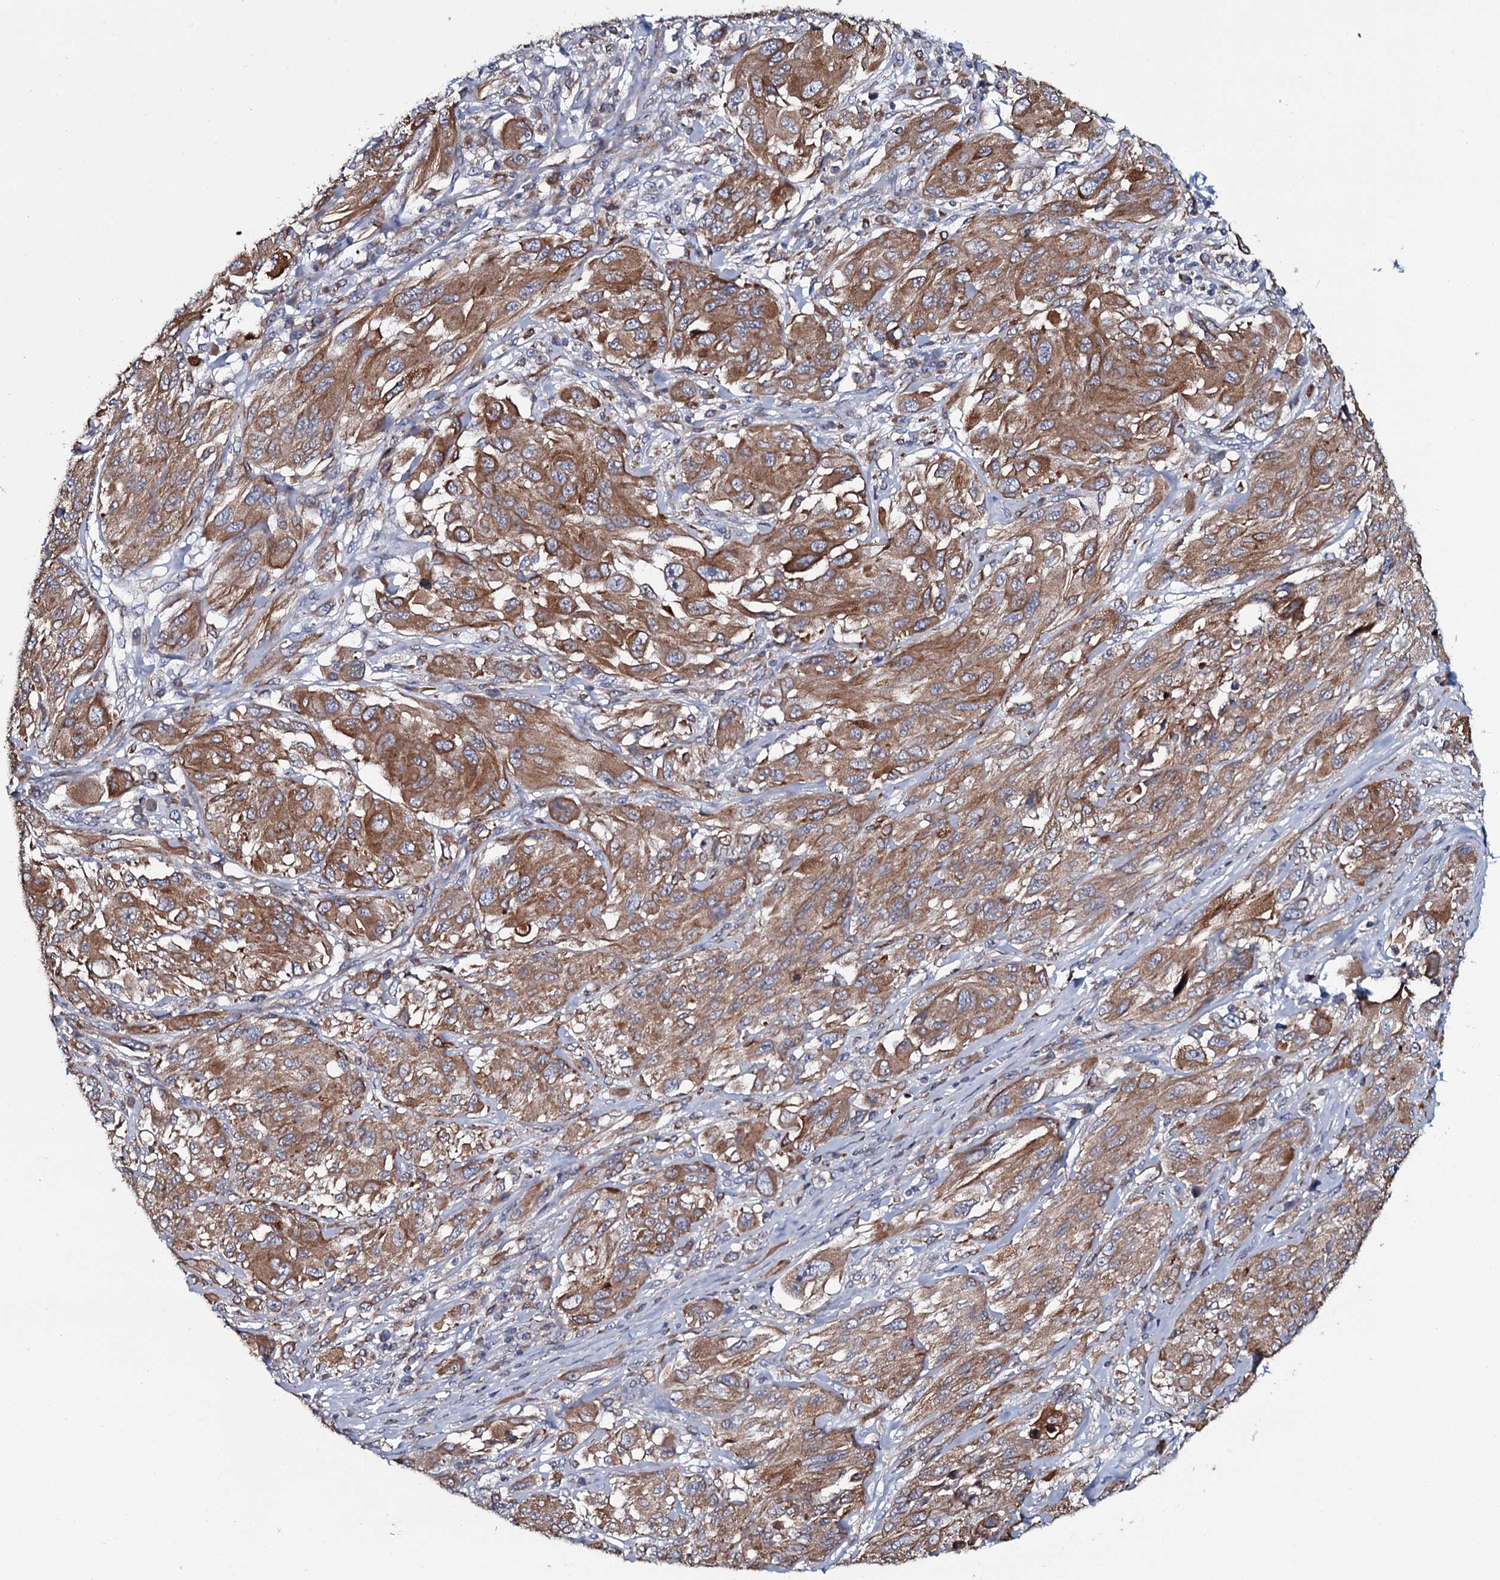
{"staining": {"intensity": "moderate", "quantity": ">75%", "location": "cytoplasmic/membranous"}, "tissue": "melanoma", "cell_type": "Tumor cells", "image_type": "cancer", "snomed": [{"axis": "morphology", "description": "Malignant melanoma, NOS"}, {"axis": "topography", "description": "Skin"}], "caption": "Melanoma was stained to show a protein in brown. There is medium levels of moderate cytoplasmic/membranous expression in about >75% of tumor cells. (IHC, brightfield microscopy, high magnification).", "gene": "TMEM151A", "patient": {"sex": "female", "age": 91}}